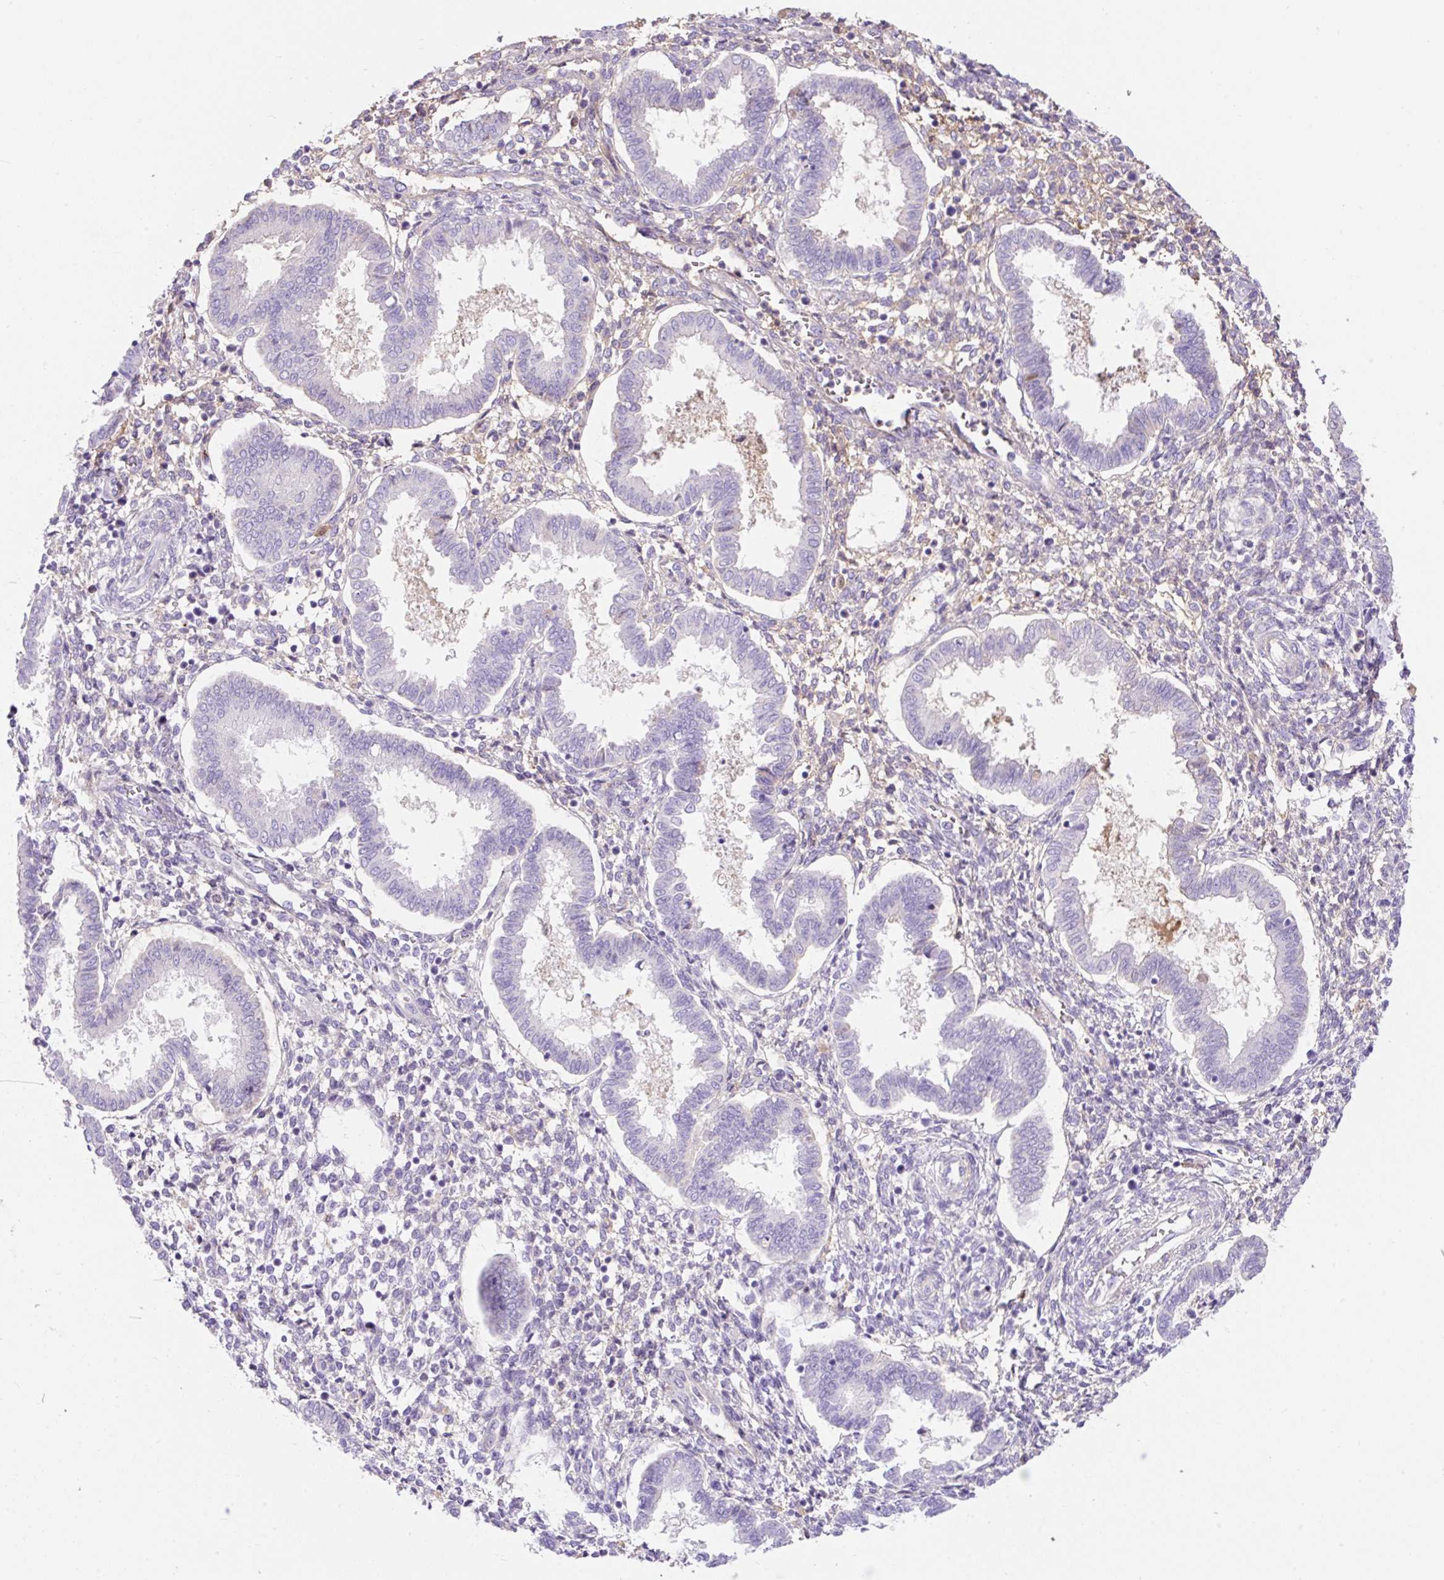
{"staining": {"intensity": "negative", "quantity": "none", "location": "none"}, "tissue": "endometrium", "cell_type": "Cells in endometrial stroma", "image_type": "normal", "snomed": [{"axis": "morphology", "description": "Normal tissue, NOS"}, {"axis": "topography", "description": "Endometrium"}], "caption": "The immunohistochemistry histopathology image has no significant staining in cells in endometrial stroma of endometrium. (DAB immunohistochemistry (IHC), high magnification).", "gene": "TDRD15", "patient": {"sex": "female", "age": 24}}